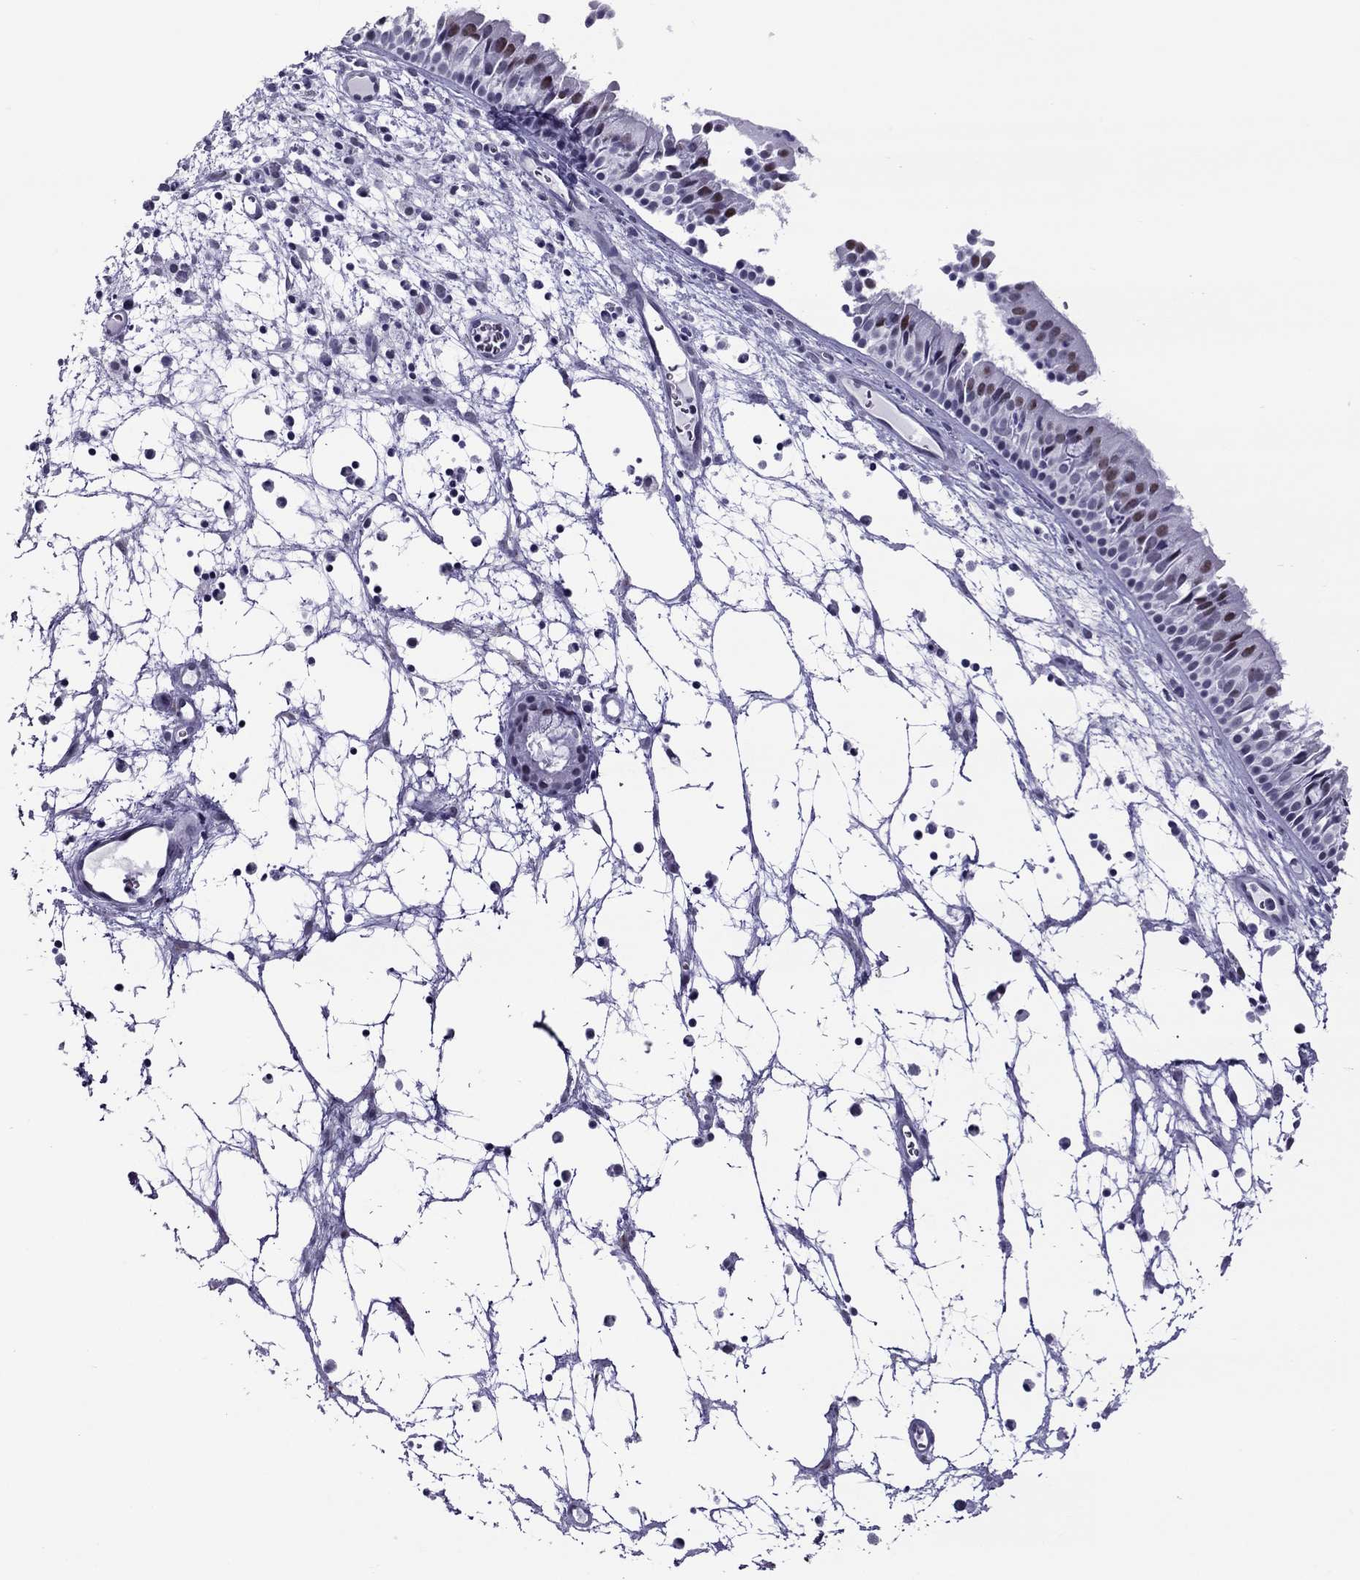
{"staining": {"intensity": "moderate", "quantity": "<25%", "location": "cytoplasmic/membranous"}, "tissue": "nasopharynx", "cell_type": "Respiratory epithelial cells", "image_type": "normal", "snomed": [{"axis": "morphology", "description": "Normal tissue, NOS"}, {"axis": "topography", "description": "Nasopharynx"}], "caption": "IHC of normal nasopharynx shows low levels of moderate cytoplasmic/membranous expression in about <25% of respiratory epithelial cells.", "gene": "ZNF646", "patient": {"sex": "male", "age": 83}}